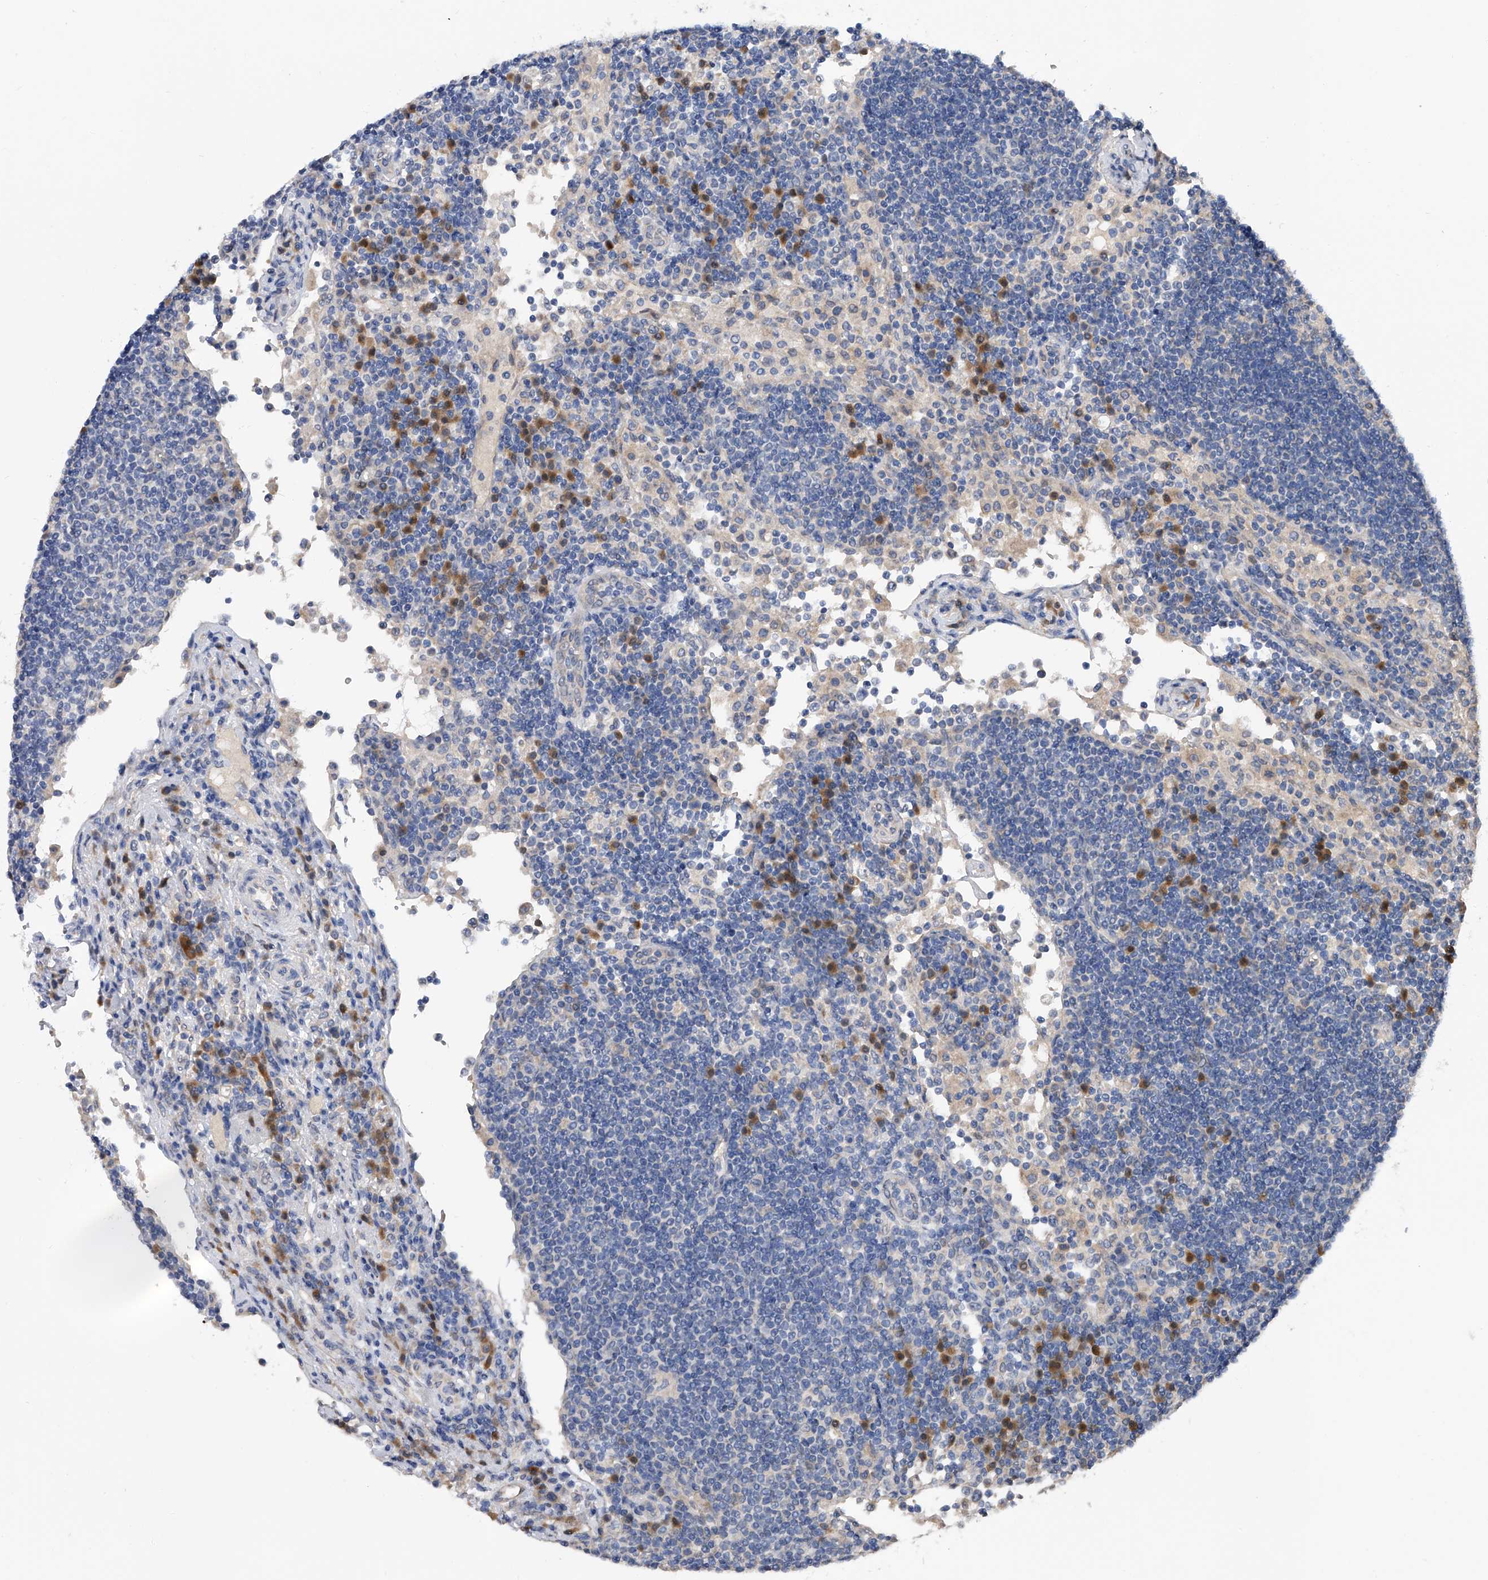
{"staining": {"intensity": "negative", "quantity": "none", "location": "none"}, "tissue": "lymph node", "cell_type": "Germinal center cells", "image_type": "normal", "snomed": [{"axis": "morphology", "description": "Normal tissue, NOS"}, {"axis": "topography", "description": "Lymph node"}], "caption": "A high-resolution micrograph shows immunohistochemistry staining of normal lymph node, which exhibits no significant expression in germinal center cells. (DAB IHC visualized using brightfield microscopy, high magnification).", "gene": "PGM3", "patient": {"sex": "female", "age": 53}}